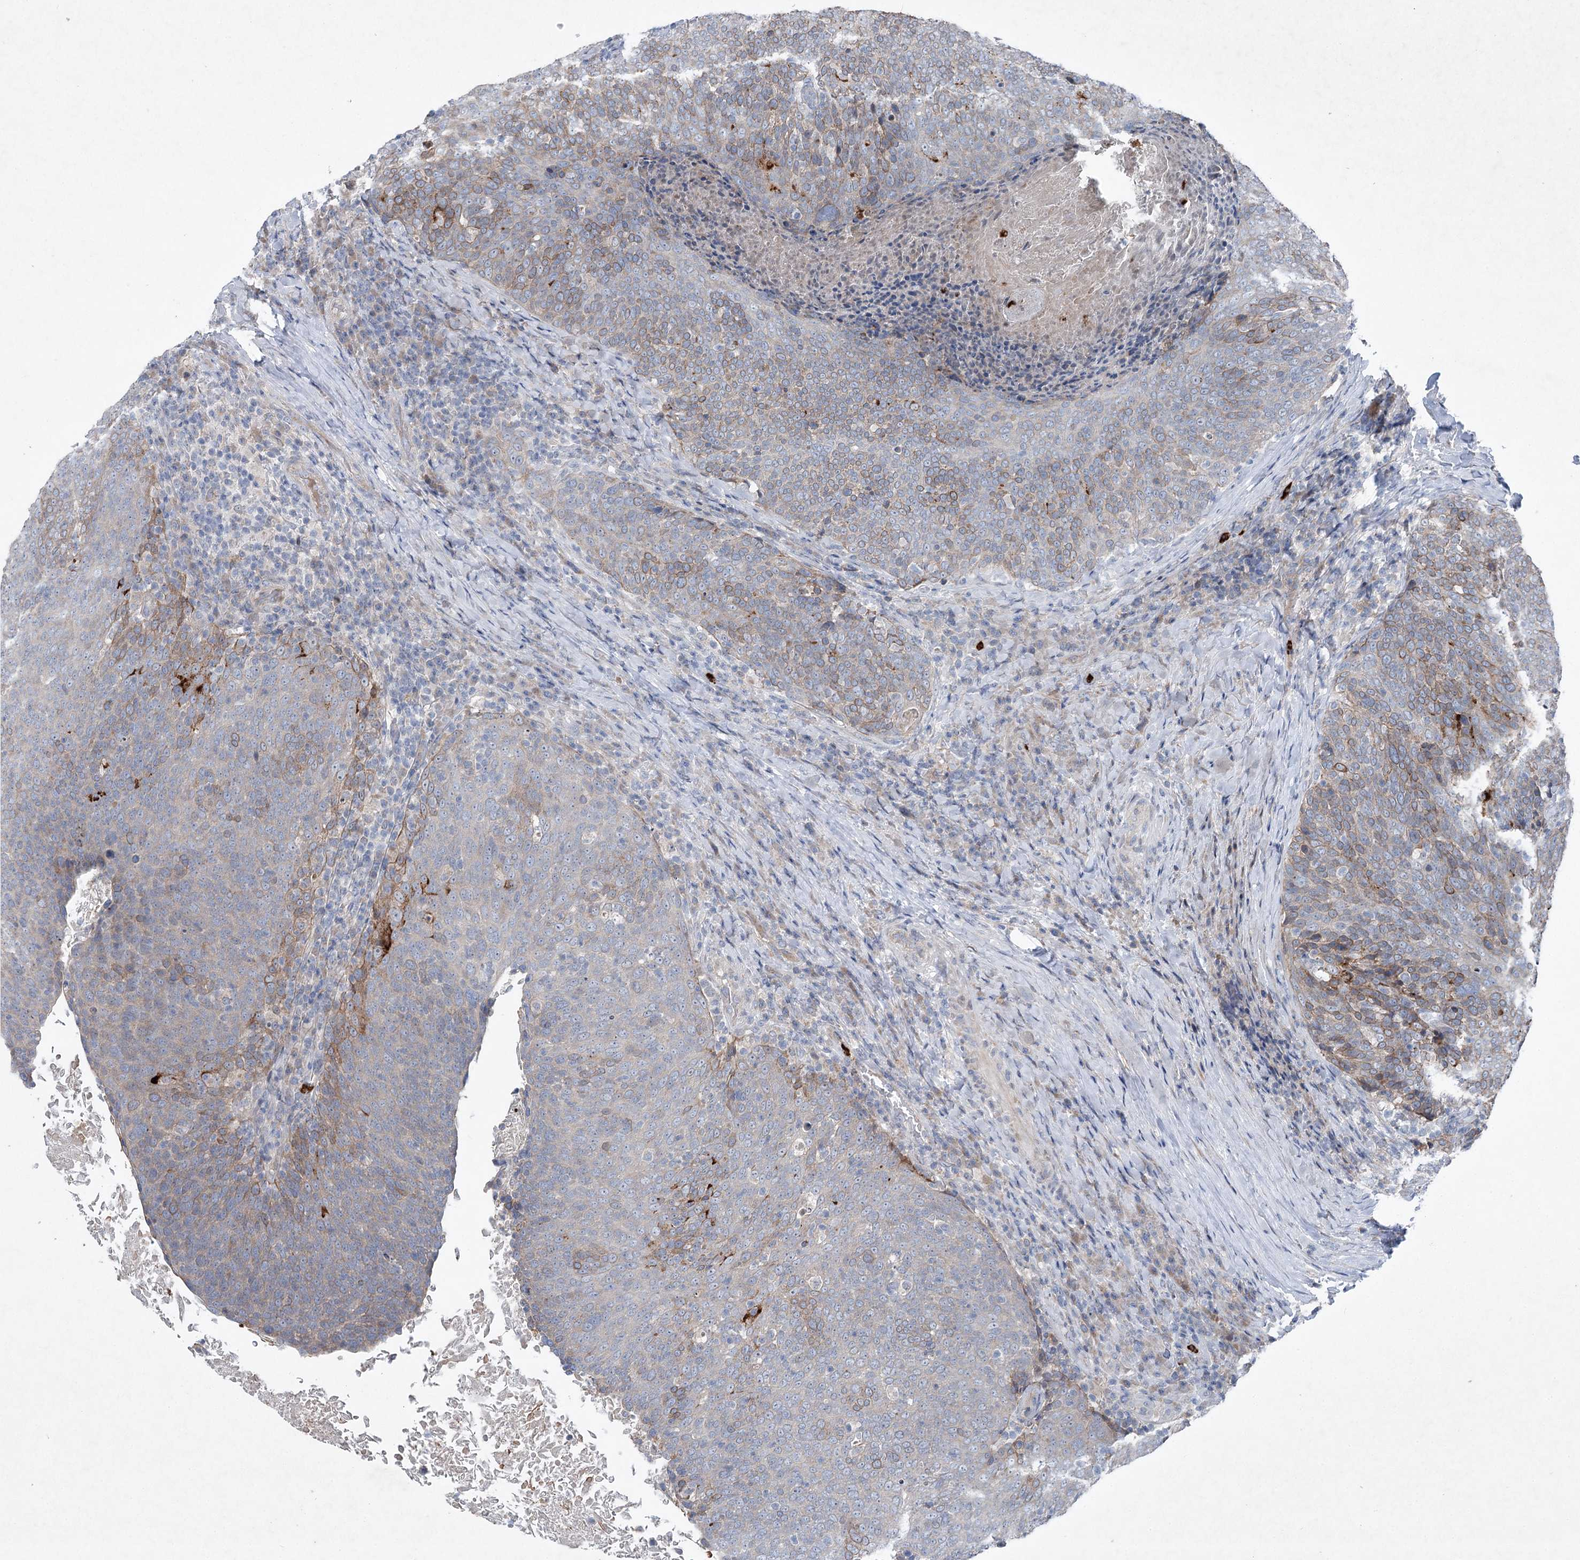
{"staining": {"intensity": "moderate", "quantity": "<25%", "location": "cytoplasmic/membranous"}, "tissue": "head and neck cancer", "cell_type": "Tumor cells", "image_type": "cancer", "snomed": [{"axis": "morphology", "description": "Squamous cell carcinoma, NOS"}, {"axis": "morphology", "description": "Squamous cell carcinoma, metastatic, NOS"}, {"axis": "topography", "description": "Lymph node"}, {"axis": "topography", "description": "Head-Neck"}], "caption": "A low amount of moderate cytoplasmic/membranous expression is seen in about <25% of tumor cells in head and neck cancer tissue.", "gene": "PLA2G12A", "patient": {"sex": "male", "age": 62}}